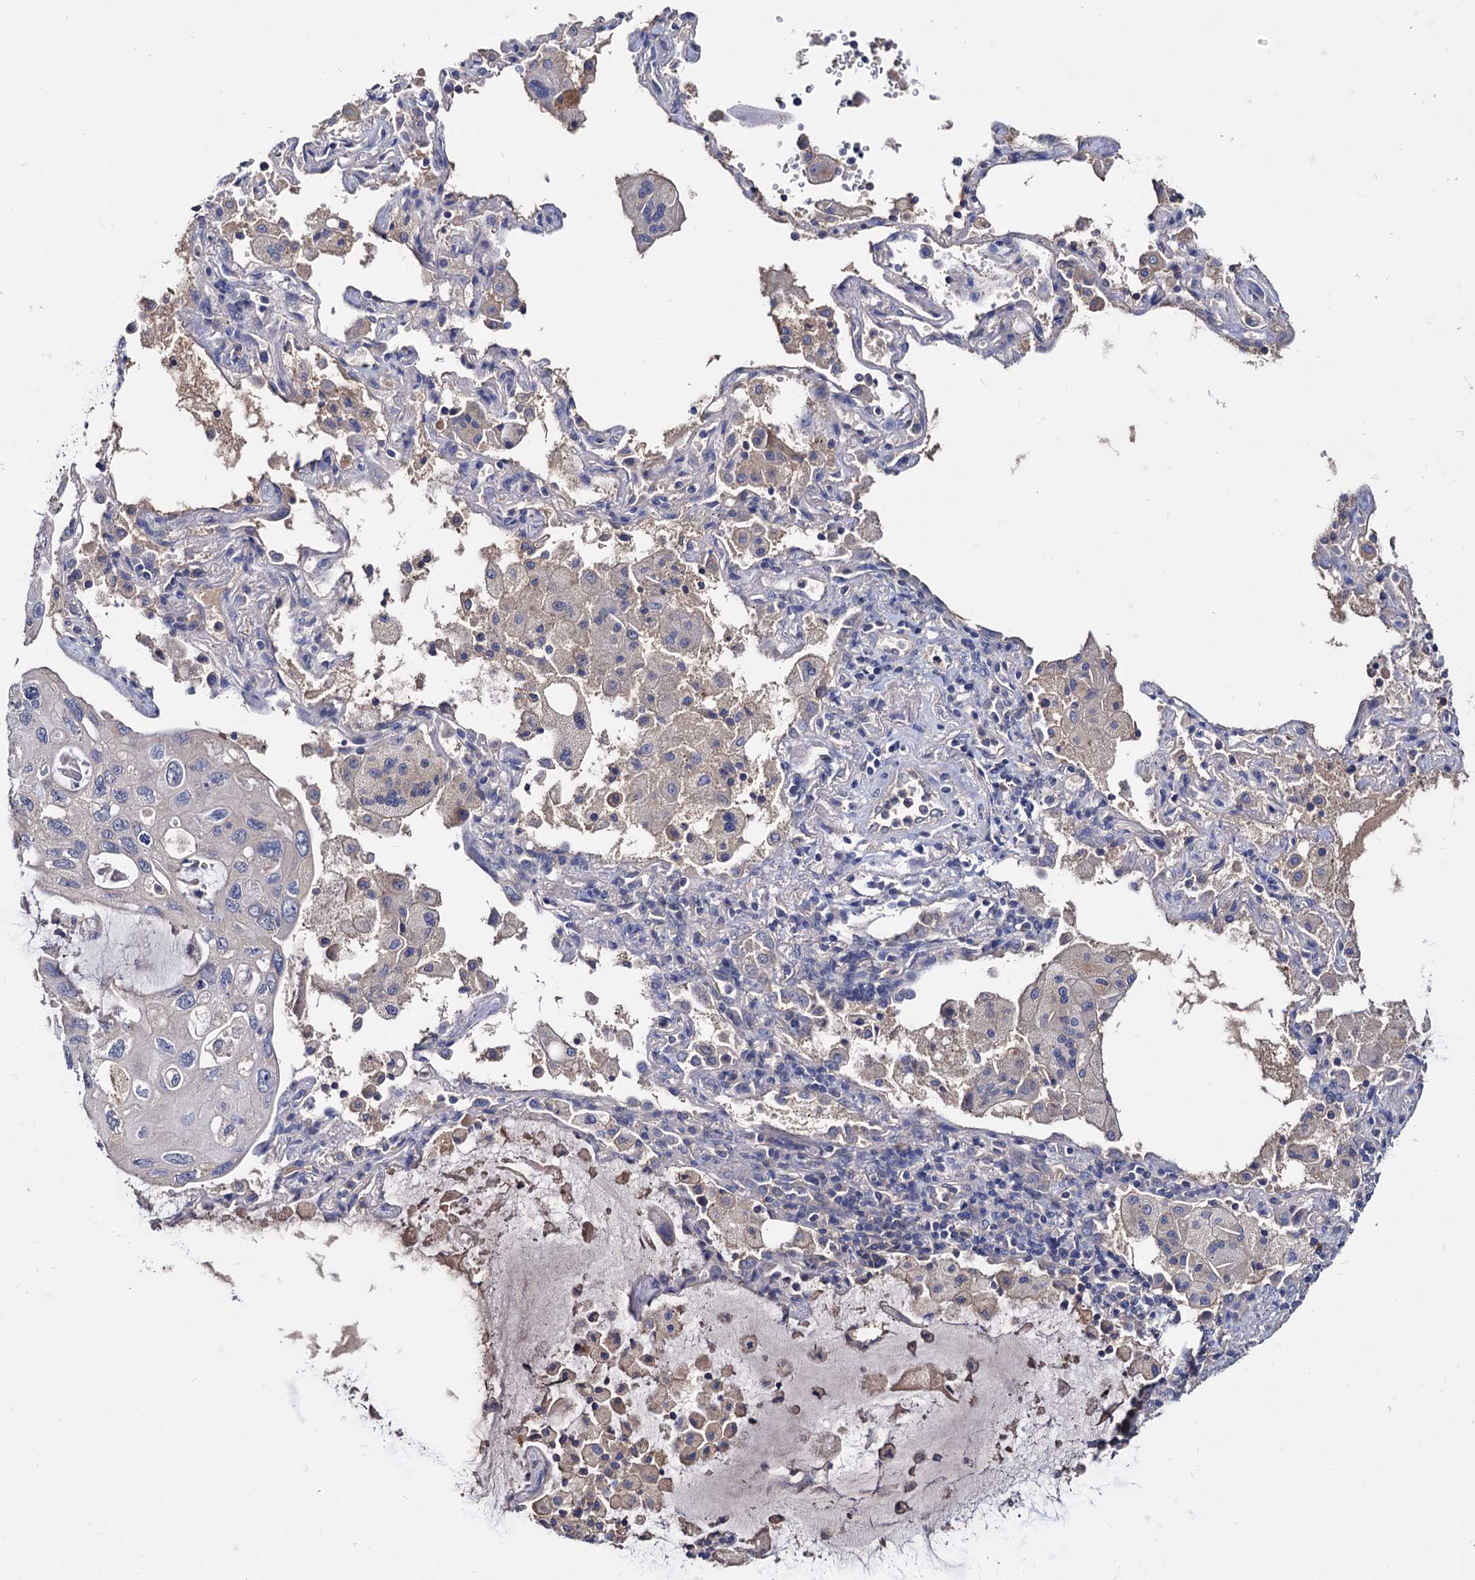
{"staining": {"intensity": "negative", "quantity": "none", "location": "none"}, "tissue": "lung cancer", "cell_type": "Tumor cells", "image_type": "cancer", "snomed": [{"axis": "morphology", "description": "Squamous cell carcinoma, NOS"}, {"axis": "topography", "description": "Lung"}], "caption": "IHC photomicrograph of neoplastic tissue: lung cancer stained with DAB displays no significant protein expression in tumor cells. (IHC, brightfield microscopy, high magnification).", "gene": "NPAS4", "patient": {"sex": "female", "age": 73}}